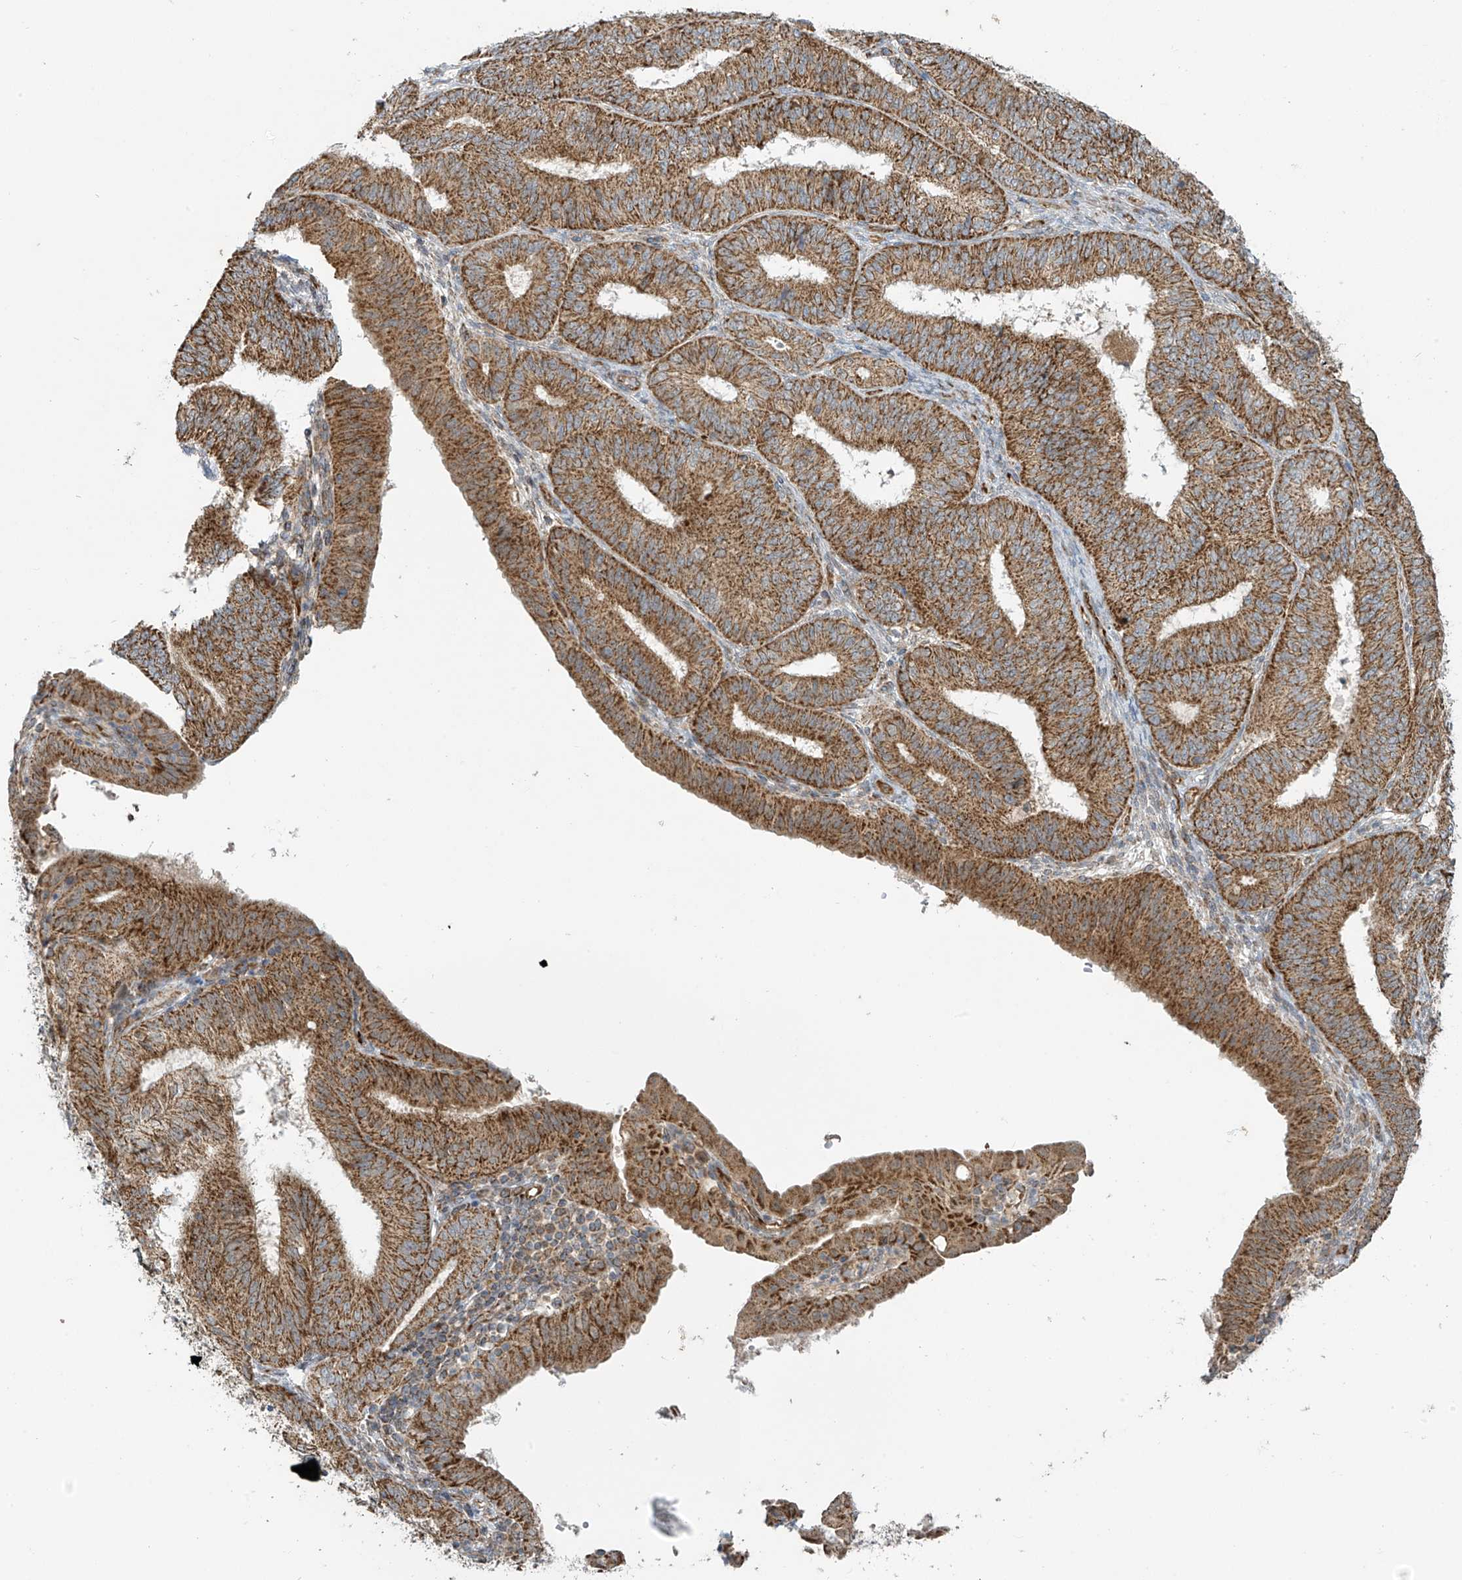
{"staining": {"intensity": "moderate", "quantity": ">75%", "location": "cytoplasmic/membranous"}, "tissue": "endometrial cancer", "cell_type": "Tumor cells", "image_type": "cancer", "snomed": [{"axis": "morphology", "description": "Adenocarcinoma, NOS"}, {"axis": "topography", "description": "Endometrium"}], "caption": "Endometrial cancer (adenocarcinoma) stained with a brown dye demonstrates moderate cytoplasmic/membranous positive expression in approximately >75% of tumor cells.", "gene": "METTL6", "patient": {"sex": "female", "age": 51}}